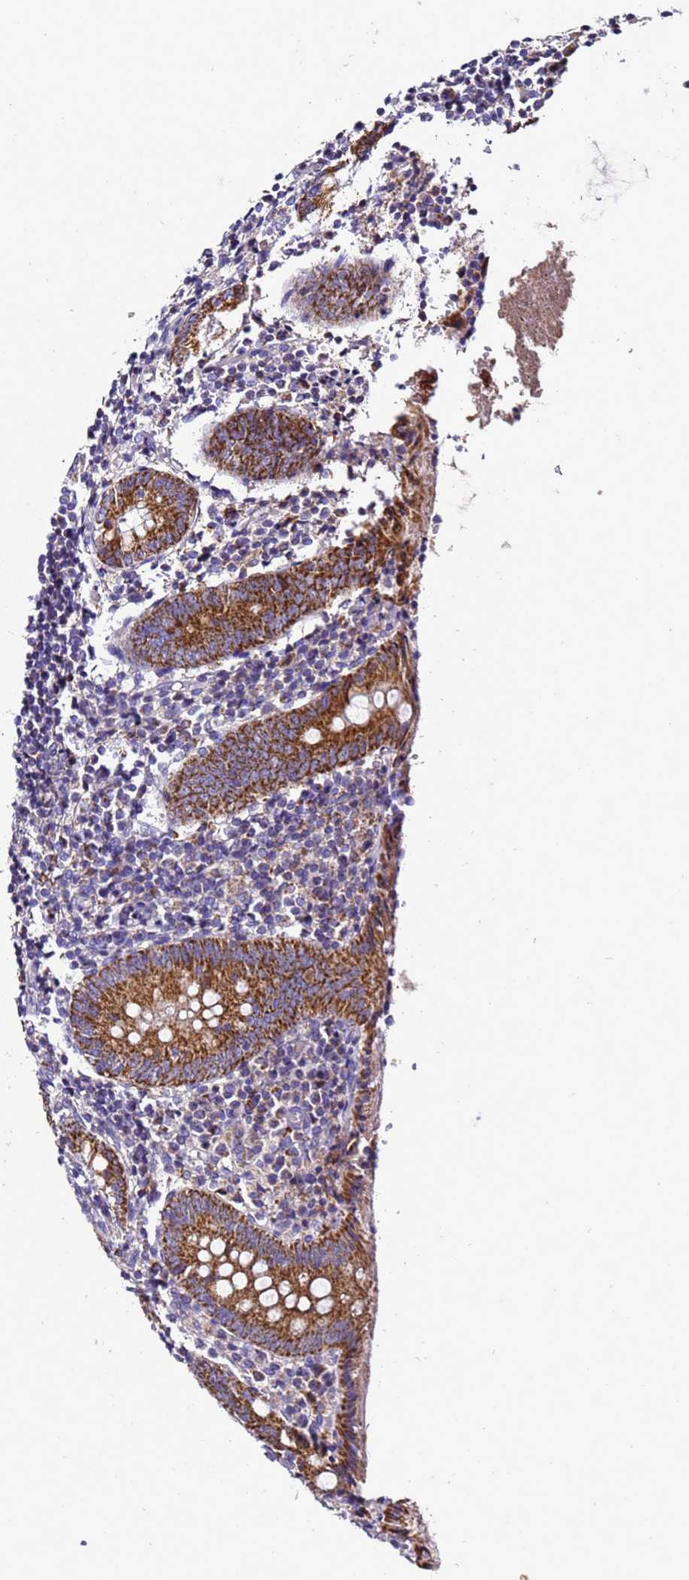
{"staining": {"intensity": "strong", "quantity": ">75%", "location": "cytoplasmic/membranous"}, "tissue": "appendix", "cell_type": "Glandular cells", "image_type": "normal", "snomed": [{"axis": "morphology", "description": "Normal tissue, NOS"}, {"axis": "topography", "description": "Appendix"}], "caption": "Immunohistochemistry (IHC) (DAB (3,3'-diaminobenzidine)) staining of benign human appendix demonstrates strong cytoplasmic/membranous protein staining in approximately >75% of glandular cells. (DAB (3,3'-diaminobenzidine) IHC with brightfield microscopy, high magnification).", "gene": "HIGD2A", "patient": {"sex": "female", "age": 17}}